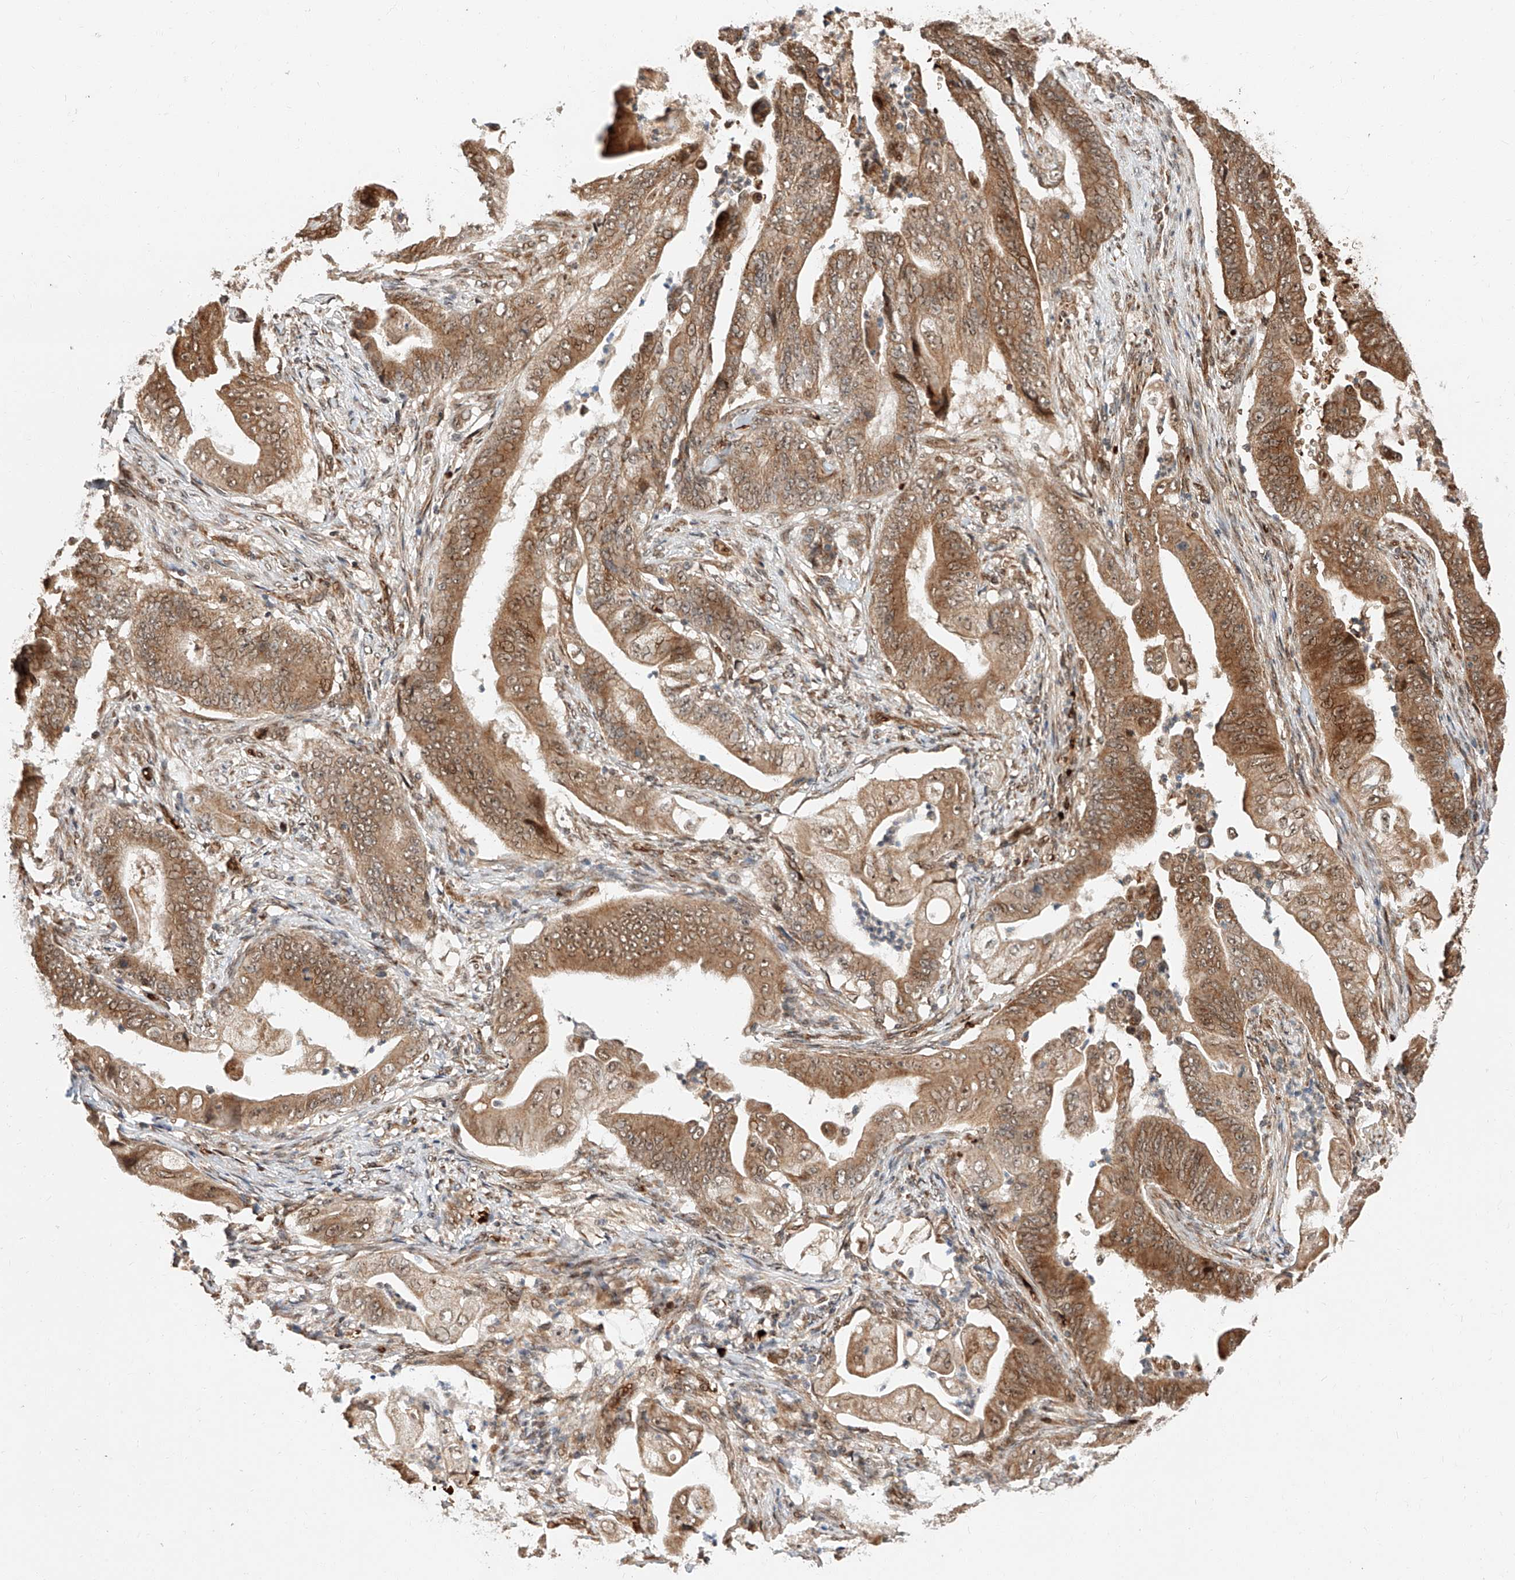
{"staining": {"intensity": "moderate", "quantity": ">75%", "location": "cytoplasmic/membranous,nuclear"}, "tissue": "stomach cancer", "cell_type": "Tumor cells", "image_type": "cancer", "snomed": [{"axis": "morphology", "description": "Adenocarcinoma, NOS"}, {"axis": "topography", "description": "Stomach"}], "caption": "Immunohistochemistry (IHC) photomicrograph of neoplastic tissue: stomach cancer (adenocarcinoma) stained using immunohistochemistry displays medium levels of moderate protein expression localized specifically in the cytoplasmic/membranous and nuclear of tumor cells, appearing as a cytoplasmic/membranous and nuclear brown color.", "gene": "THTPA", "patient": {"sex": "female", "age": 73}}